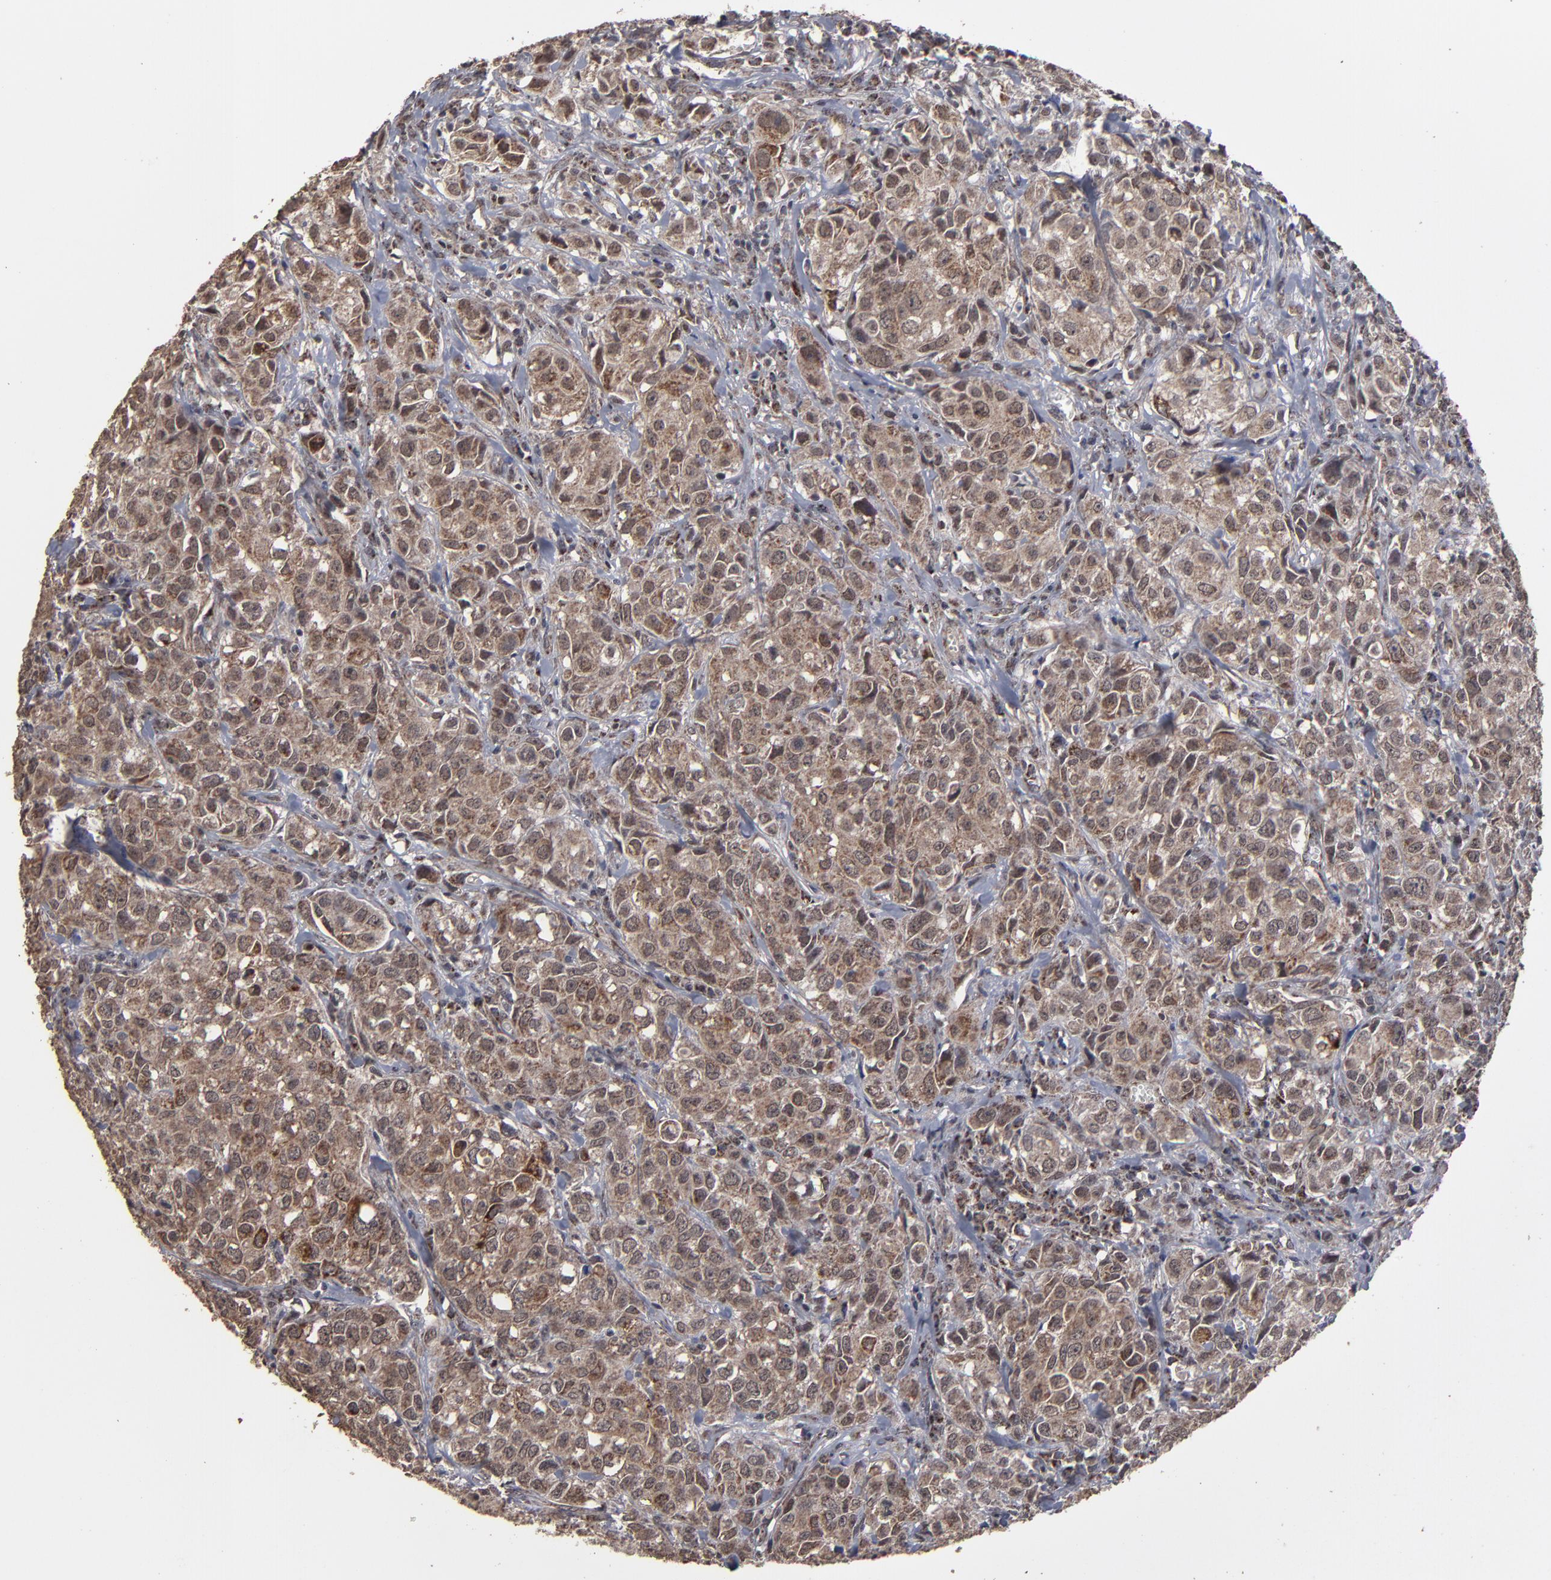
{"staining": {"intensity": "moderate", "quantity": "25%-75%", "location": "cytoplasmic/membranous"}, "tissue": "urothelial cancer", "cell_type": "Tumor cells", "image_type": "cancer", "snomed": [{"axis": "morphology", "description": "Urothelial carcinoma, High grade"}, {"axis": "topography", "description": "Urinary bladder"}], "caption": "Urothelial cancer stained for a protein displays moderate cytoplasmic/membranous positivity in tumor cells. (DAB IHC with brightfield microscopy, high magnification).", "gene": "BNIP3", "patient": {"sex": "female", "age": 75}}